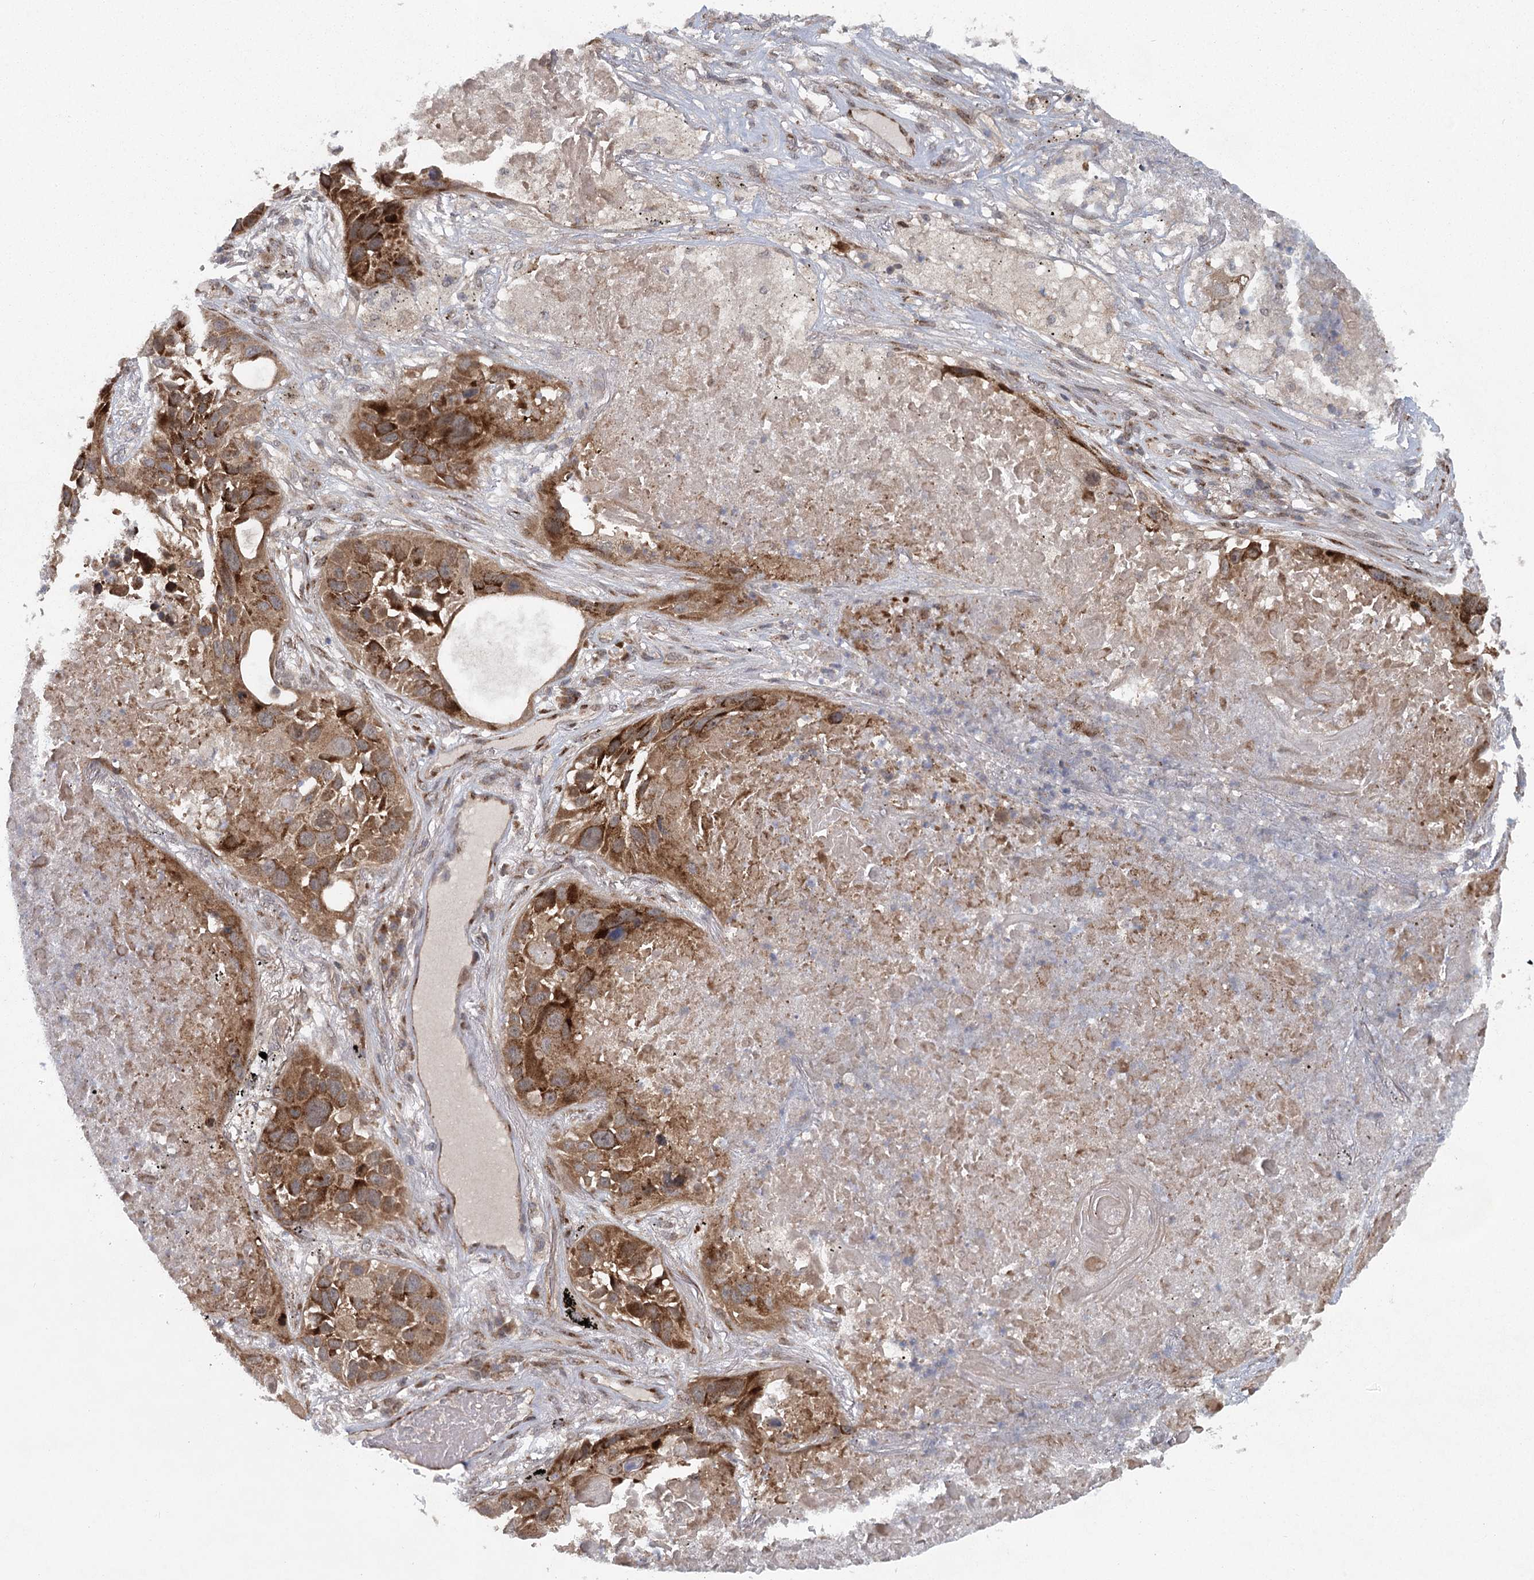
{"staining": {"intensity": "moderate", "quantity": ">75%", "location": "cytoplasmic/membranous"}, "tissue": "lung cancer", "cell_type": "Tumor cells", "image_type": "cancer", "snomed": [{"axis": "morphology", "description": "Squamous cell carcinoma, NOS"}, {"axis": "topography", "description": "Lung"}], "caption": "Moderate cytoplasmic/membranous staining for a protein is present in about >75% of tumor cells of lung squamous cell carcinoma using IHC.", "gene": "IFT46", "patient": {"sex": "male", "age": 57}}